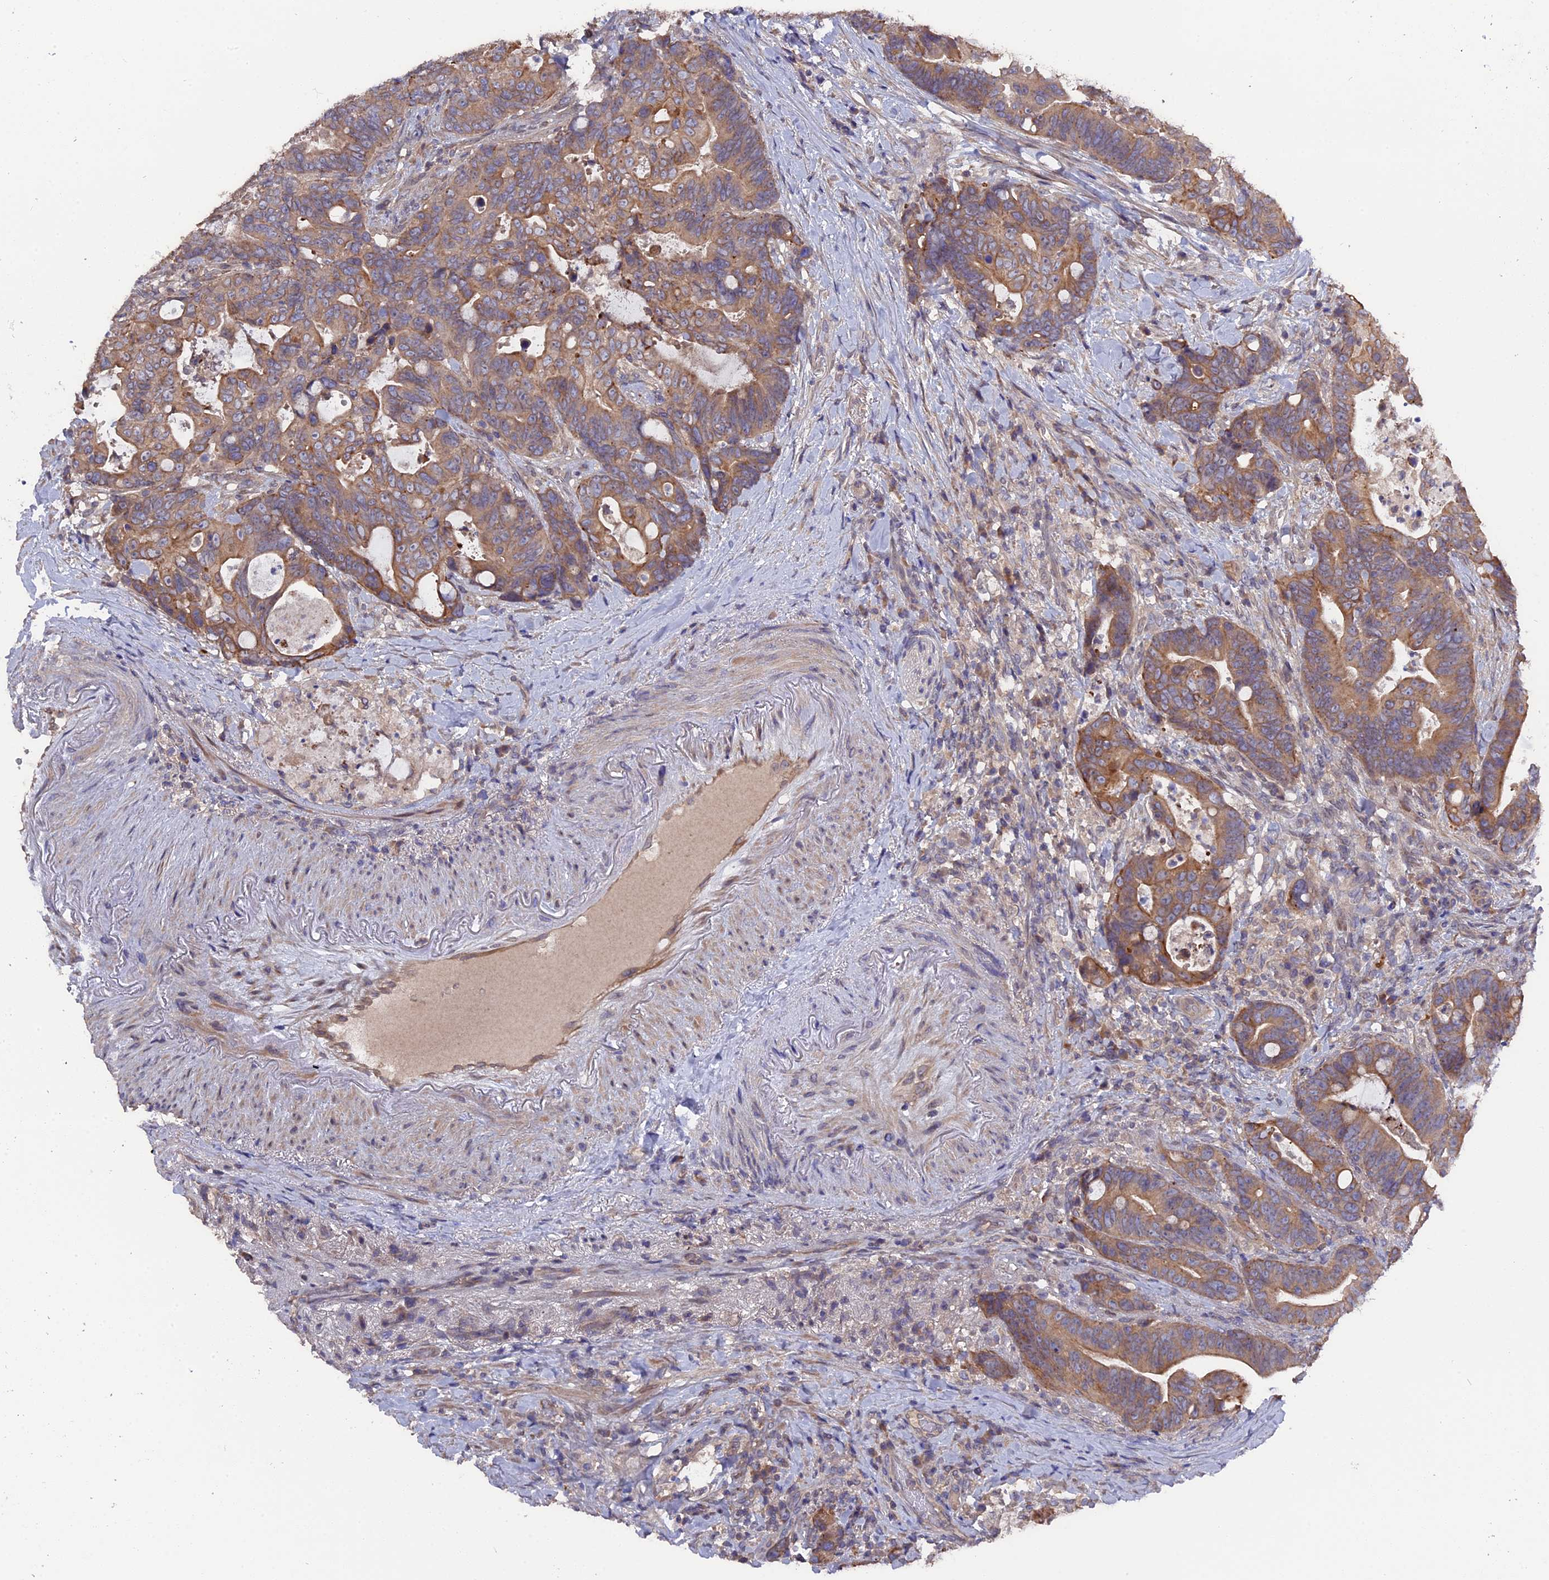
{"staining": {"intensity": "moderate", "quantity": ">75%", "location": "cytoplasmic/membranous"}, "tissue": "colorectal cancer", "cell_type": "Tumor cells", "image_type": "cancer", "snomed": [{"axis": "morphology", "description": "Adenocarcinoma, NOS"}, {"axis": "topography", "description": "Colon"}], "caption": "Immunohistochemical staining of colorectal cancer (adenocarcinoma) shows medium levels of moderate cytoplasmic/membranous protein staining in about >75% of tumor cells. Ihc stains the protein of interest in brown and the nuclei are stained blue.", "gene": "ZCCHC2", "patient": {"sex": "female", "age": 82}}